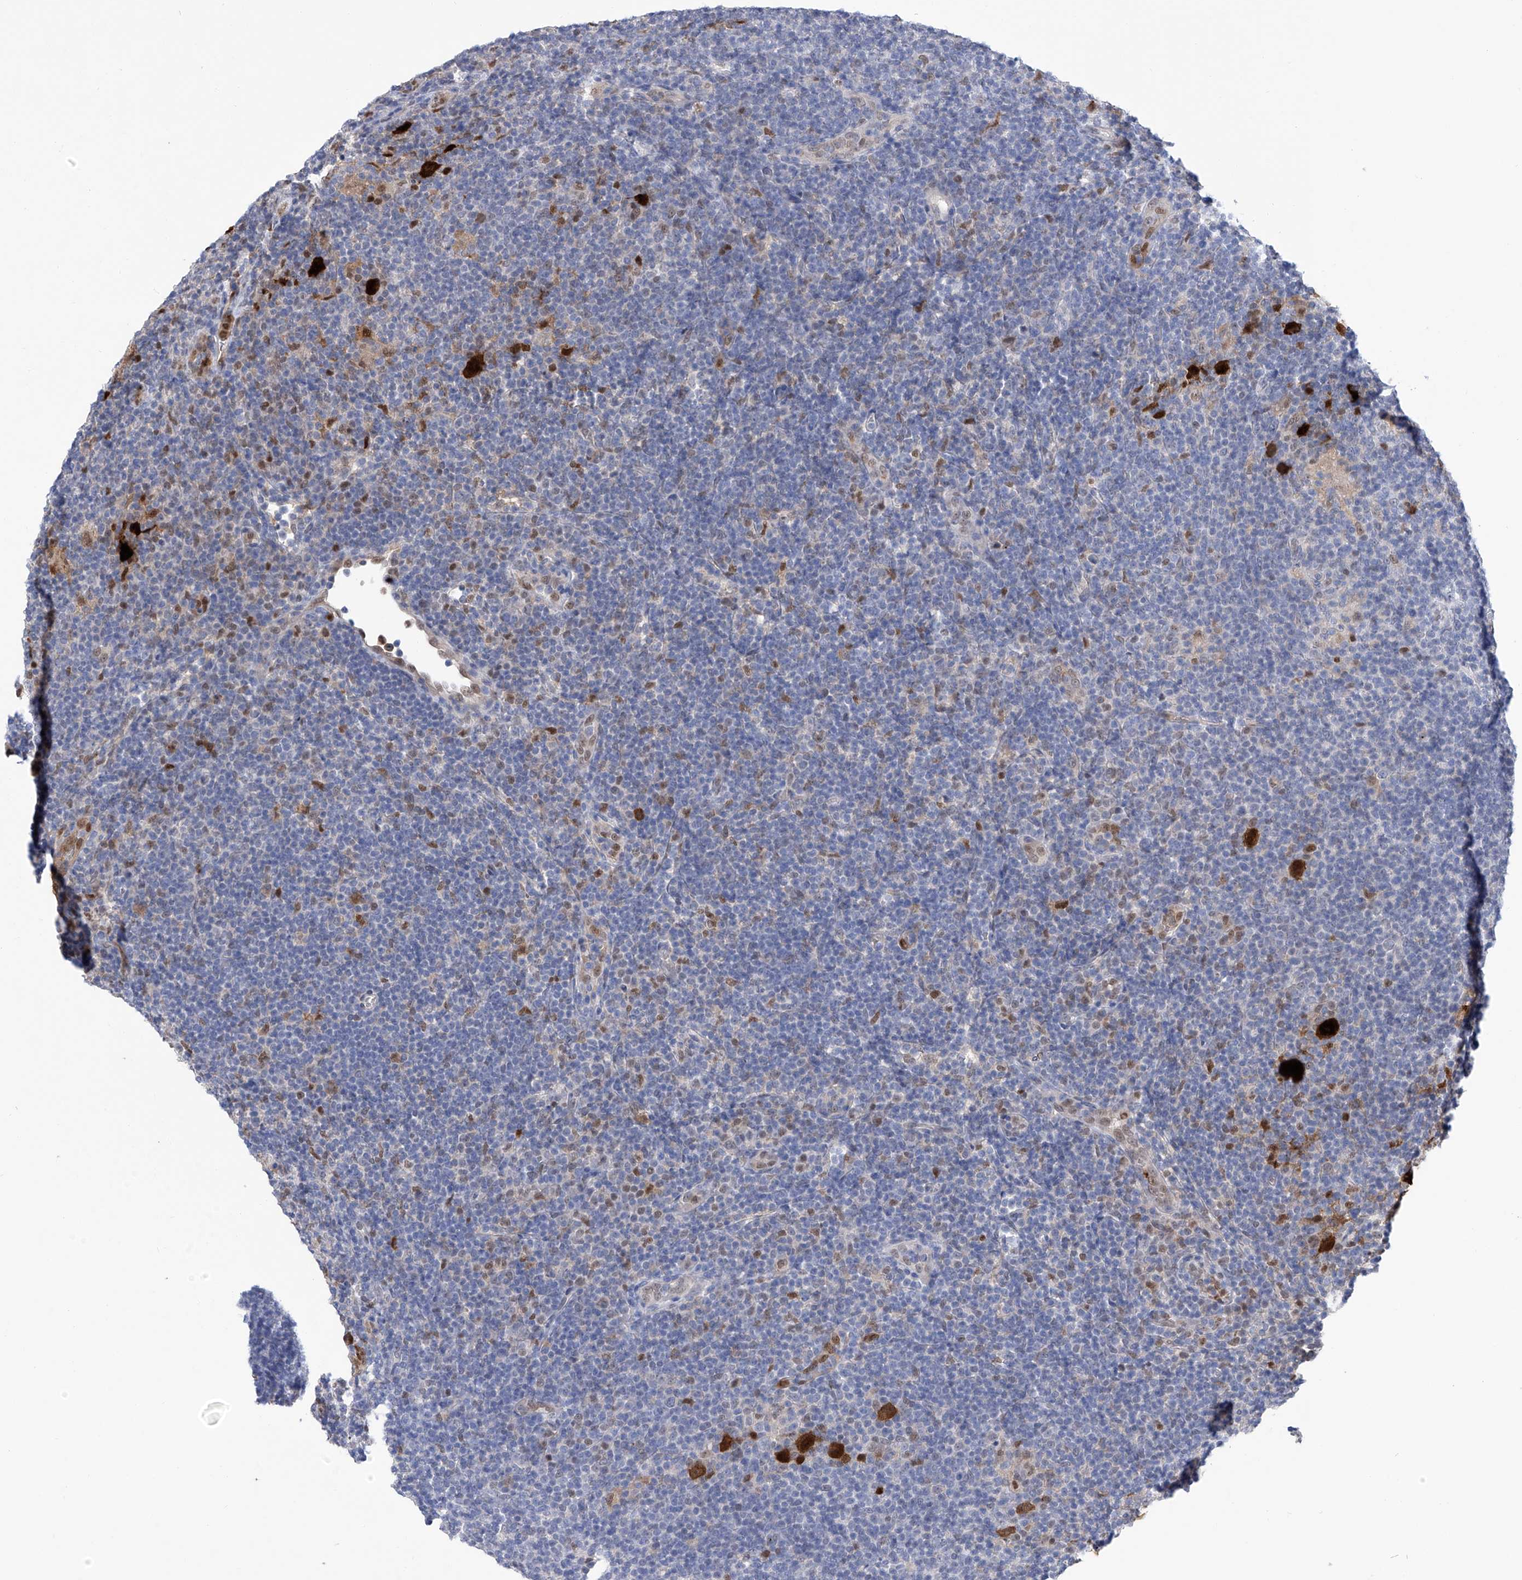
{"staining": {"intensity": "strong", "quantity": ">75%", "location": "cytoplasmic/membranous,nuclear"}, "tissue": "lymphoma", "cell_type": "Tumor cells", "image_type": "cancer", "snomed": [{"axis": "morphology", "description": "Hodgkin's disease, NOS"}, {"axis": "topography", "description": "Lymph node"}], "caption": "Strong cytoplasmic/membranous and nuclear expression is appreciated in about >75% of tumor cells in lymphoma. (DAB (3,3'-diaminobenzidine) IHC, brown staining for protein, blue staining for nuclei).", "gene": "PHF20", "patient": {"sex": "female", "age": 57}}